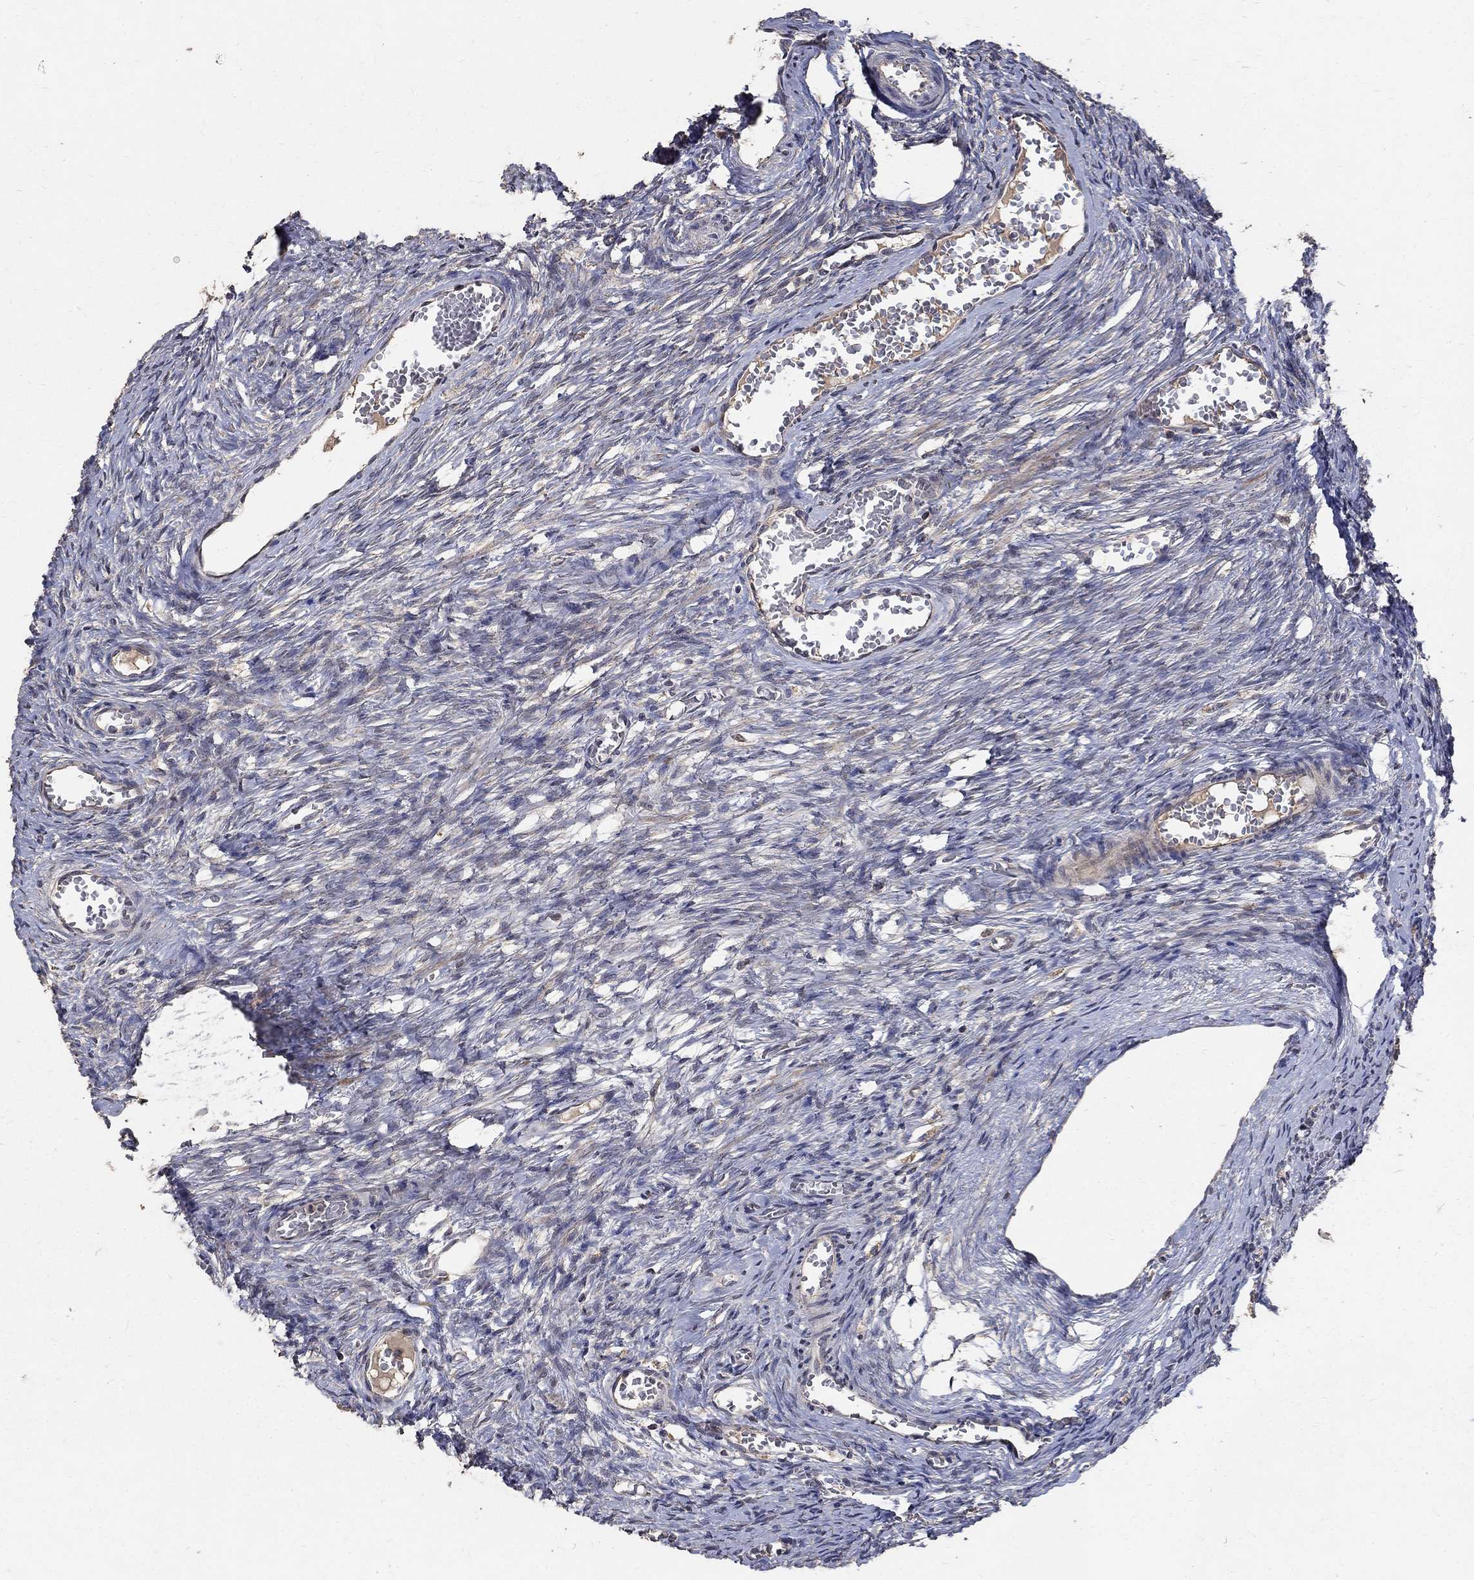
{"staining": {"intensity": "strong", "quantity": "25%-75%", "location": "cytoplasmic/membranous"}, "tissue": "ovary", "cell_type": "Follicle cells", "image_type": "normal", "snomed": [{"axis": "morphology", "description": "Normal tissue, NOS"}, {"axis": "topography", "description": "Ovary"}], "caption": "A high-resolution image shows IHC staining of unremarkable ovary, which shows strong cytoplasmic/membranous staining in about 25%-75% of follicle cells. The staining is performed using DAB (3,3'-diaminobenzidine) brown chromogen to label protein expression. The nuclei are counter-stained blue using hematoxylin.", "gene": "C17orf75", "patient": {"sex": "female", "age": 39}}